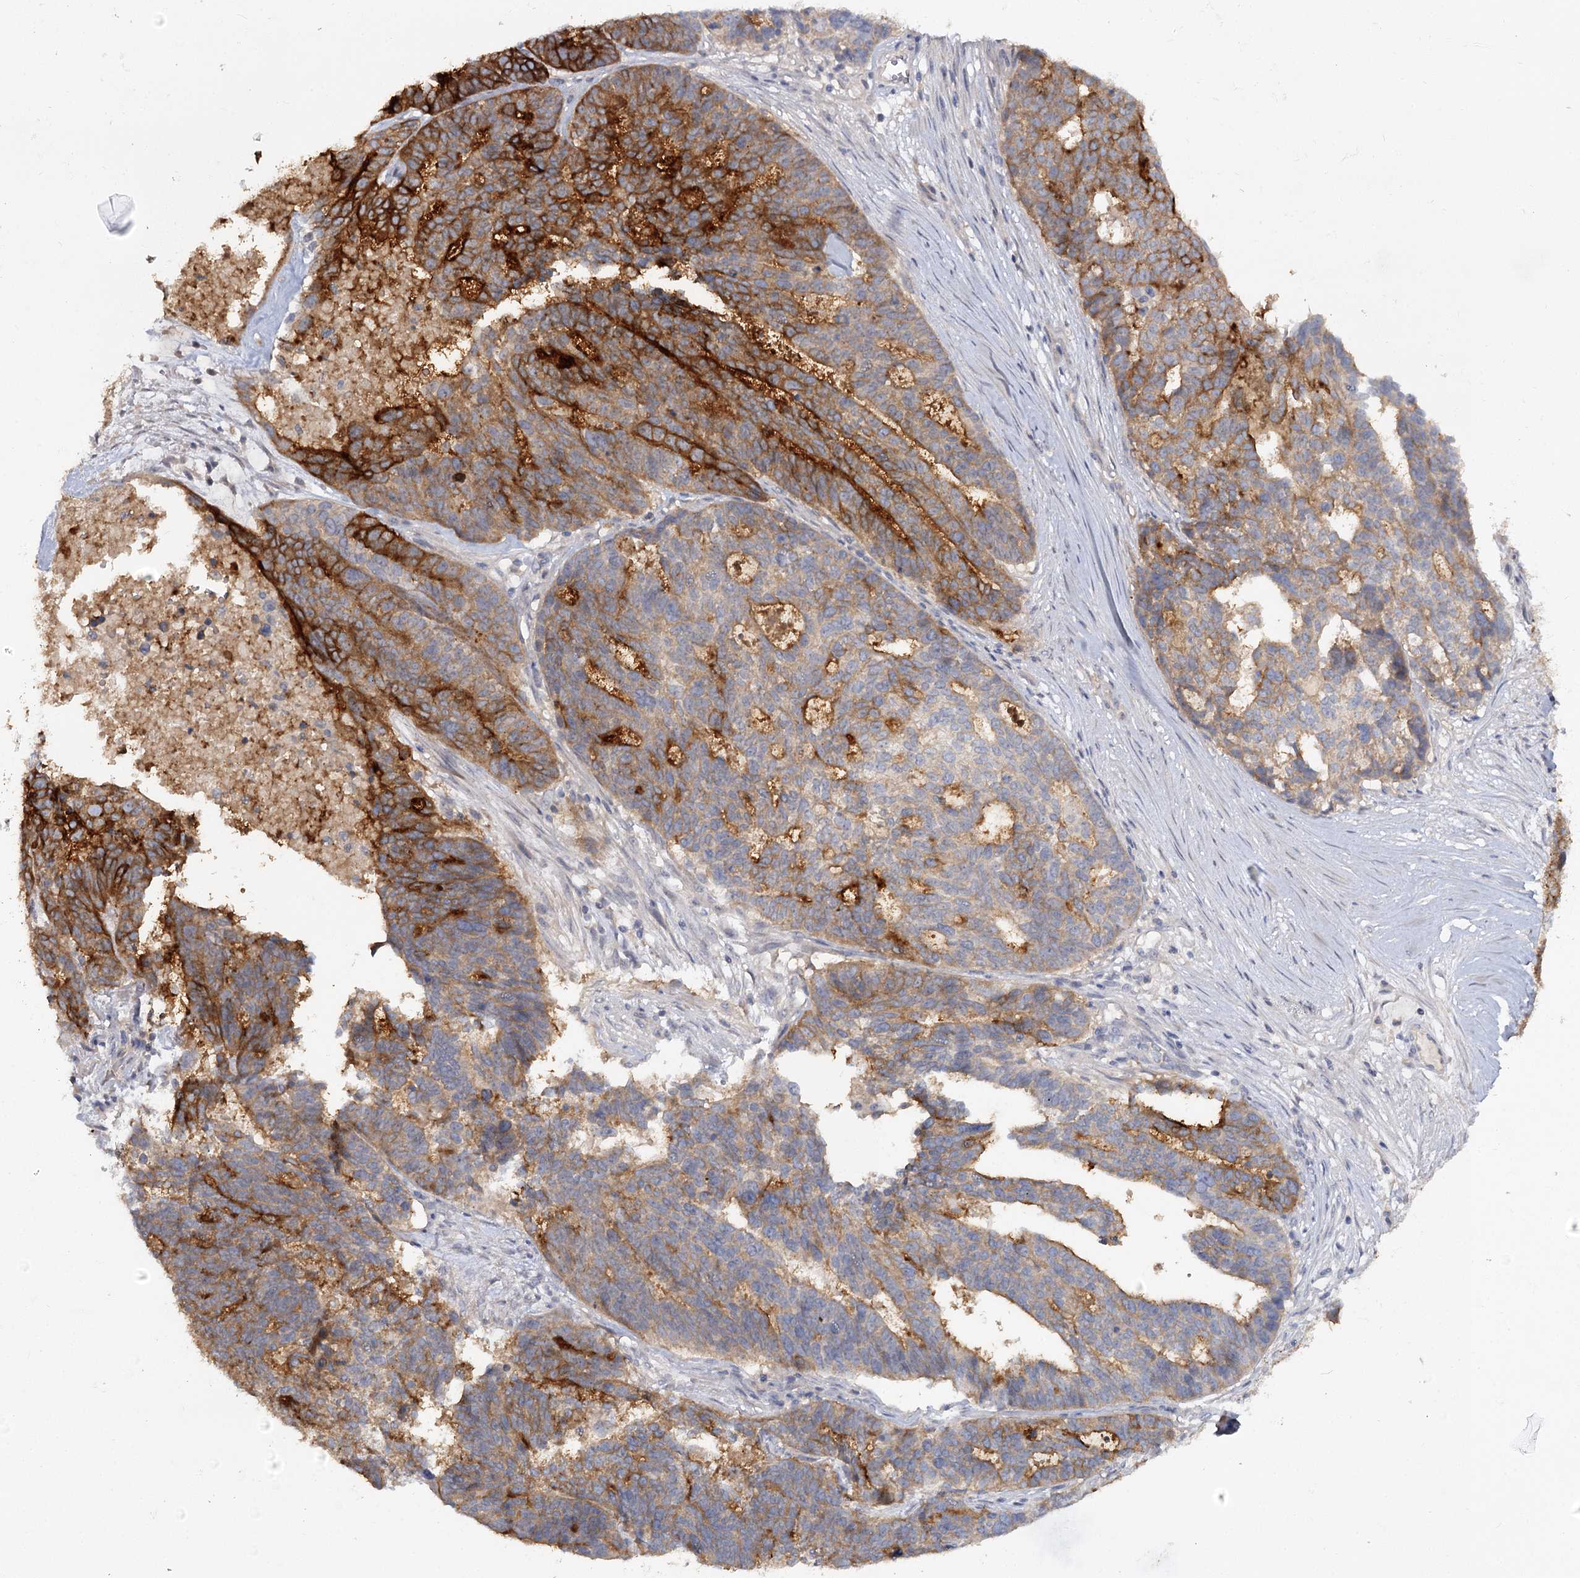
{"staining": {"intensity": "strong", "quantity": "25%-75%", "location": "cytoplasmic/membranous"}, "tissue": "ovarian cancer", "cell_type": "Tumor cells", "image_type": "cancer", "snomed": [{"axis": "morphology", "description": "Cystadenocarcinoma, serous, NOS"}, {"axis": "topography", "description": "Ovary"}], "caption": "Immunohistochemistry (IHC) of human serous cystadenocarcinoma (ovarian) exhibits high levels of strong cytoplasmic/membranous positivity in about 25%-75% of tumor cells.", "gene": "ANGPTL5", "patient": {"sex": "female", "age": 59}}